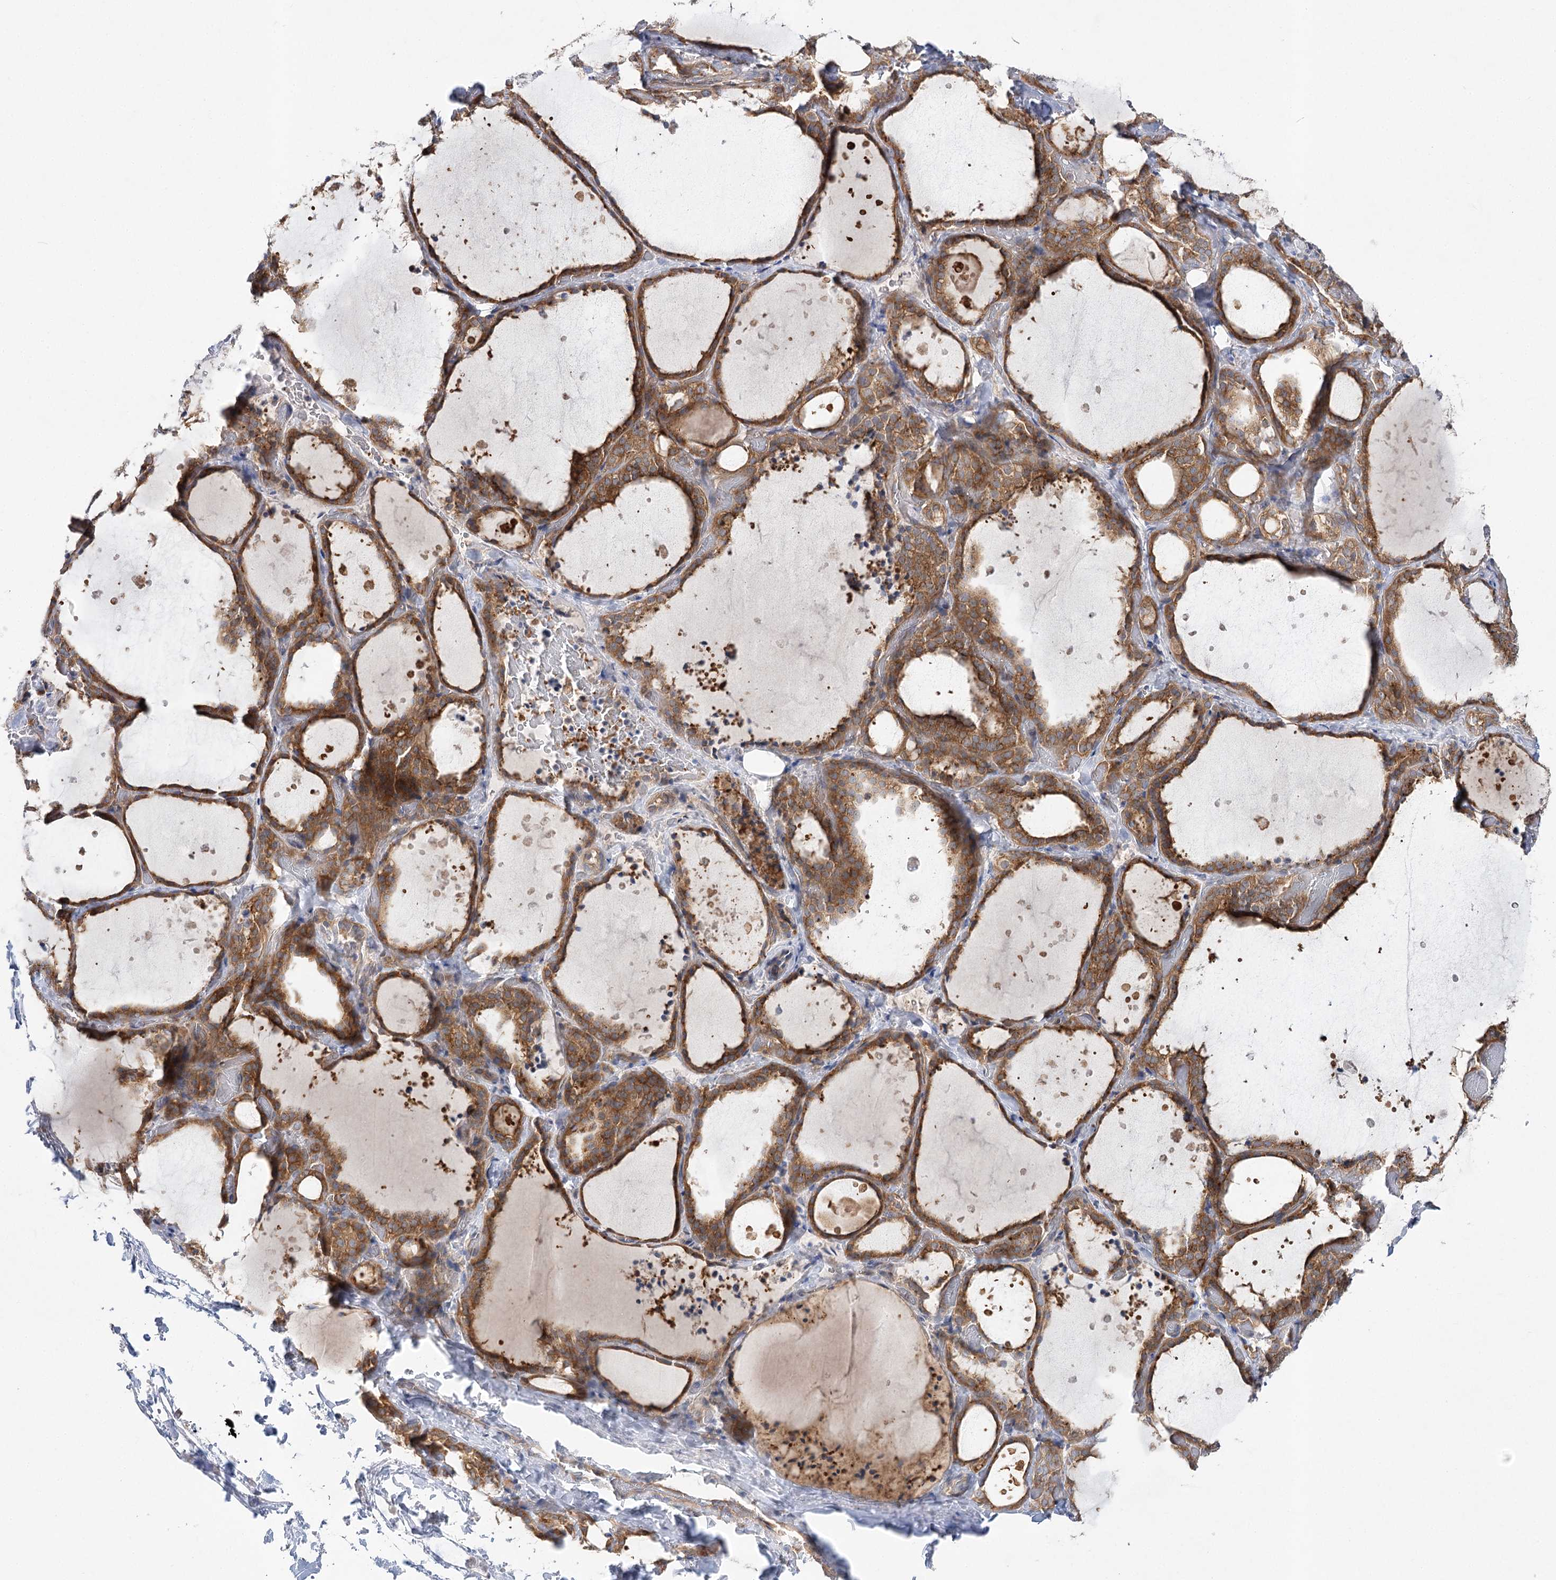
{"staining": {"intensity": "moderate", "quantity": ">75%", "location": "cytoplasmic/membranous"}, "tissue": "thyroid gland", "cell_type": "Glandular cells", "image_type": "normal", "snomed": [{"axis": "morphology", "description": "Normal tissue, NOS"}, {"axis": "topography", "description": "Thyroid gland"}], "caption": "A micrograph showing moderate cytoplasmic/membranous positivity in about >75% of glandular cells in normal thyroid gland, as visualized by brown immunohistochemical staining.", "gene": "ABRAXAS2", "patient": {"sex": "female", "age": 44}}